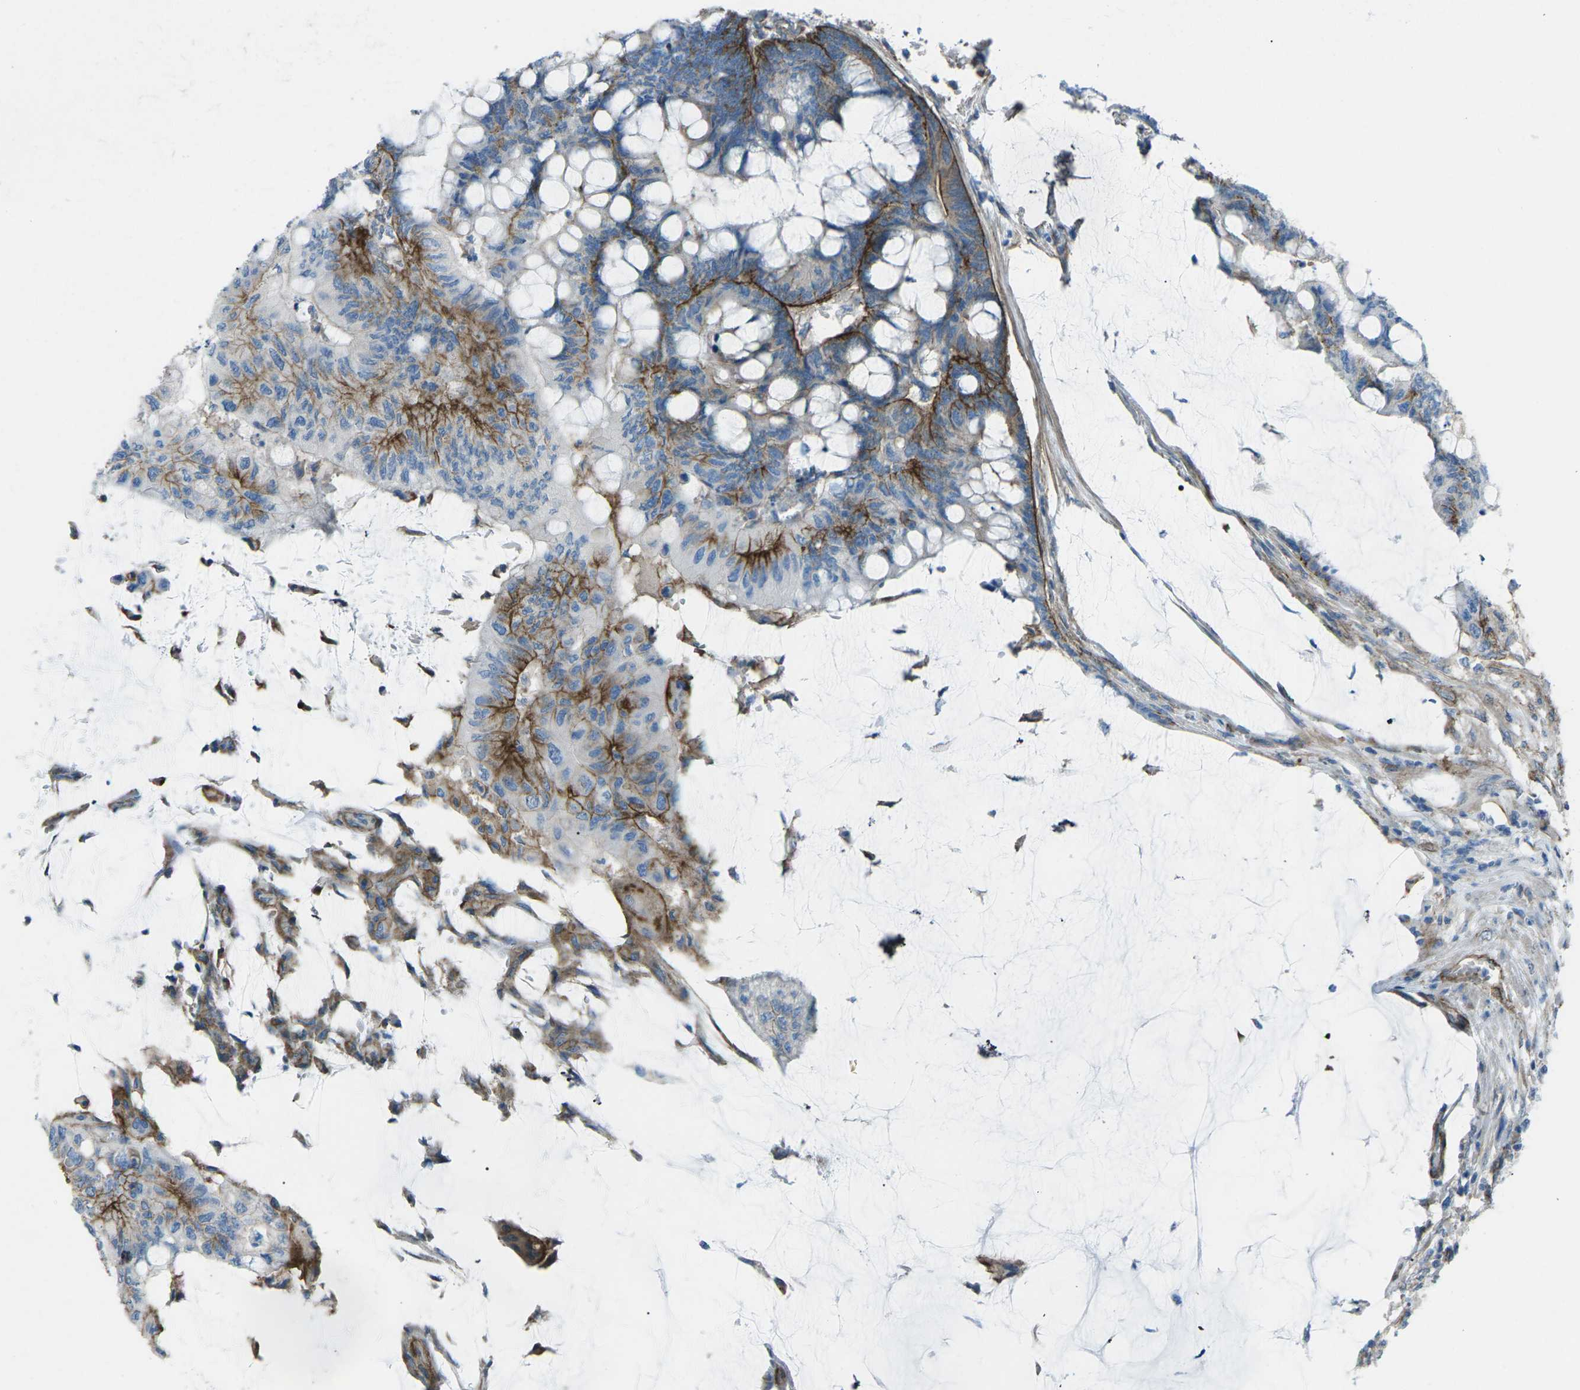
{"staining": {"intensity": "moderate", "quantity": "25%-75%", "location": "cytoplasmic/membranous"}, "tissue": "colorectal cancer", "cell_type": "Tumor cells", "image_type": "cancer", "snomed": [{"axis": "morphology", "description": "Normal tissue, NOS"}, {"axis": "morphology", "description": "Adenocarcinoma, NOS"}, {"axis": "topography", "description": "Rectum"}], "caption": "IHC of human adenocarcinoma (colorectal) reveals medium levels of moderate cytoplasmic/membranous positivity in approximately 25%-75% of tumor cells.", "gene": "UTRN", "patient": {"sex": "male", "age": 92}}